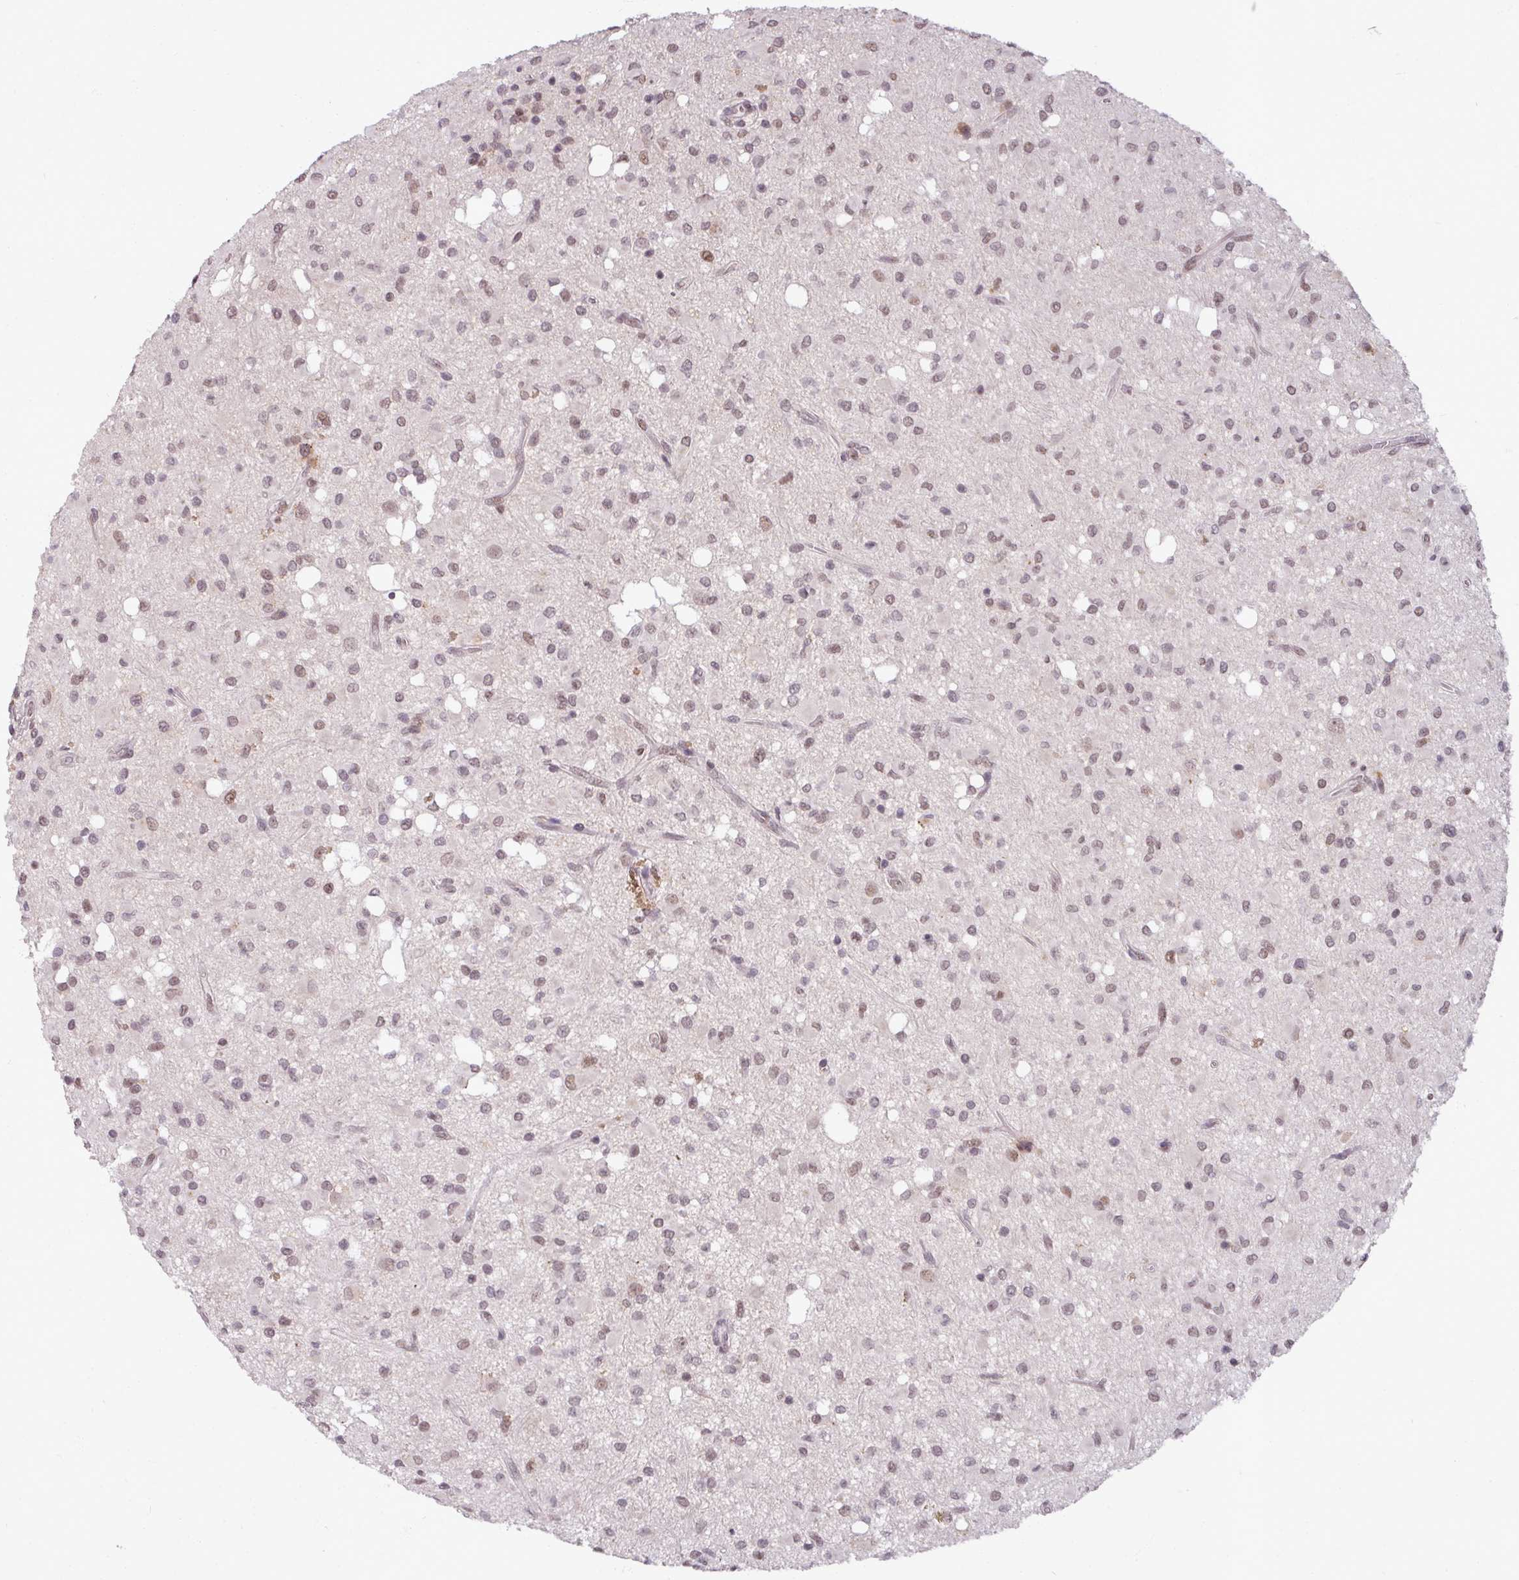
{"staining": {"intensity": "weak", "quantity": "<25%", "location": "nuclear"}, "tissue": "glioma", "cell_type": "Tumor cells", "image_type": "cancer", "snomed": [{"axis": "morphology", "description": "Glioma, malignant, Low grade"}, {"axis": "topography", "description": "Brain"}], "caption": "Immunohistochemistry histopathology image of human malignant glioma (low-grade) stained for a protein (brown), which exhibits no staining in tumor cells.", "gene": "POLR2G", "patient": {"sex": "female", "age": 33}}